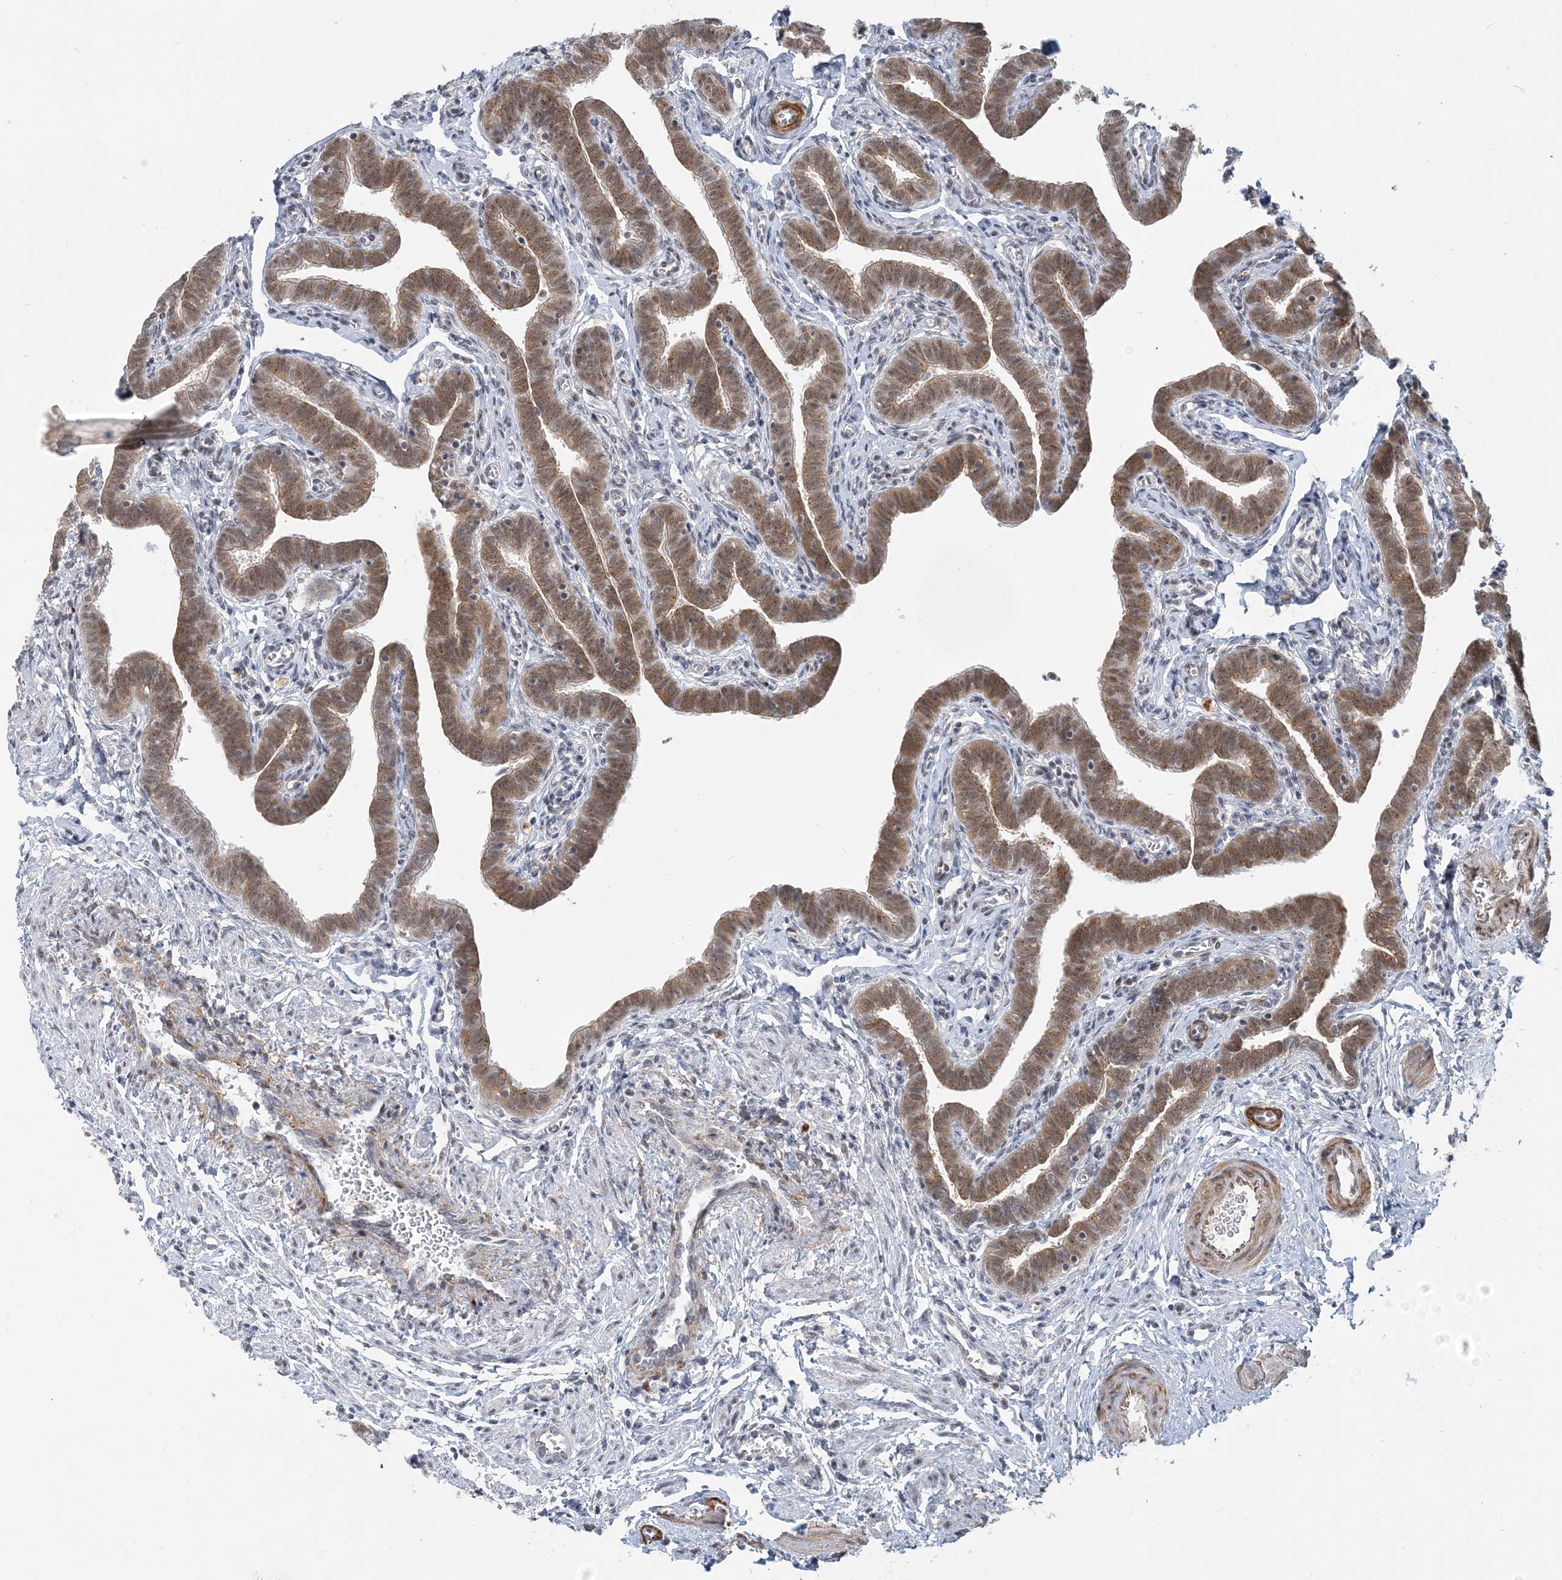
{"staining": {"intensity": "strong", "quantity": ">75%", "location": "cytoplasmic/membranous,nuclear"}, "tissue": "fallopian tube", "cell_type": "Glandular cells", "image_type": "normal", "snomed": [{"axis": "morphology", "description": "Normal tissue, NOS"}, {"axis": "topography", "description": "Fallopian tube"}], "caption": "Protein positivity by immunohistochemistry (IHC) displays strong cytoplasmic/membranous,nuclear staining in about >75% of glandular cells in unremarkable fallopian tube. Using DAB (3,3'-diaminobenzidine) (brown) and hematoxylin (blue) stains, captured at high magnification using brightfield microscopy.", "gene": "PLRG1", "patient": {"sex": "female", "age": 36}}